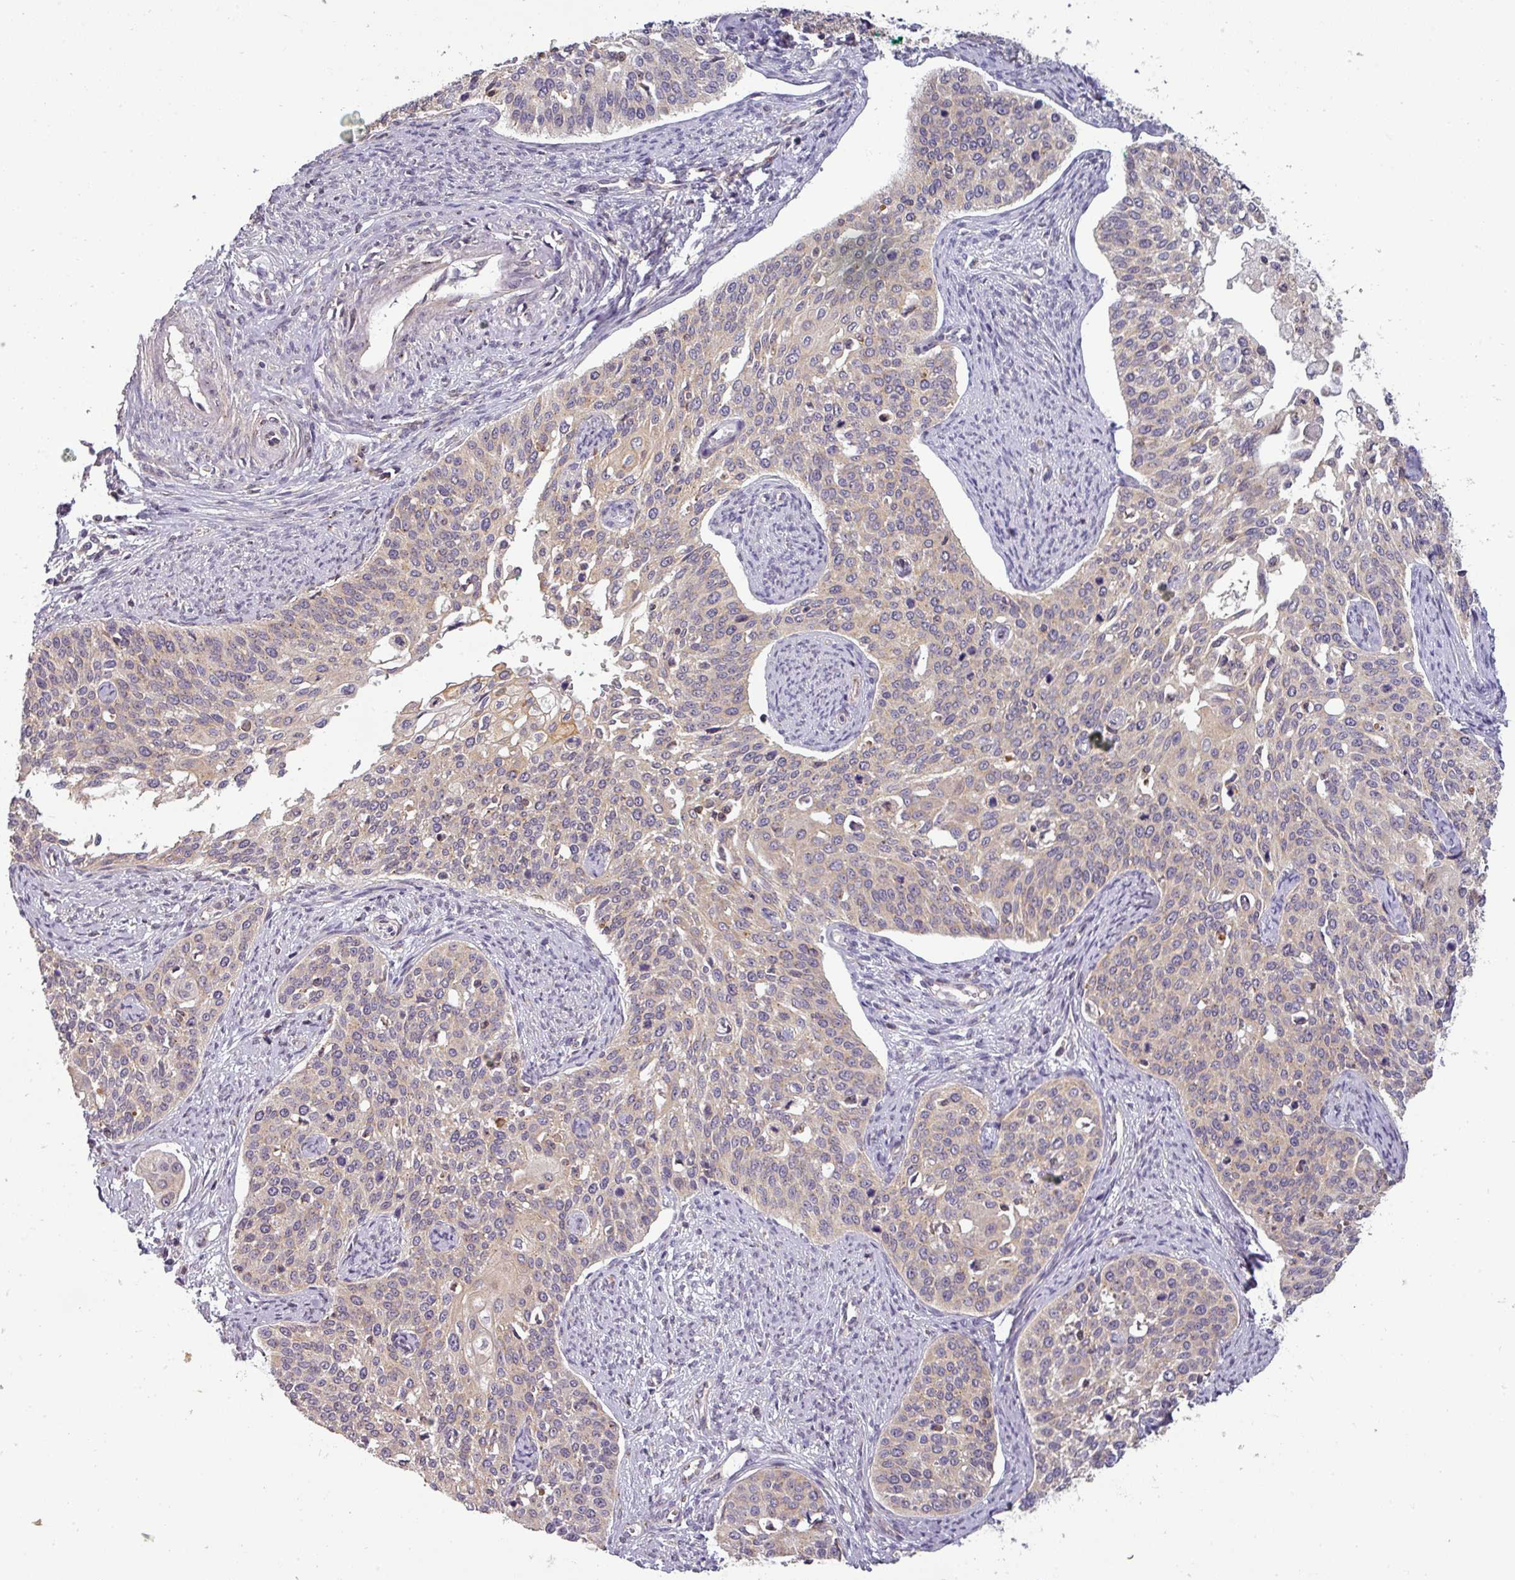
{"staining": {"intensity": "weak", "quantity": "<25%", "location": "cytoplasmic/membranous"}, "tissue": "cervical cancer", "cell_type": "Tumor cells", "image_type": "cancer", "snomed": [{"axis": "morphology", "description": "Squamous cell carcinoma, NOS"}, {"axis": "topography", "description": "Cervix"}], "caption": "Human squamous cell carcinoma (cervical) stained for a protein using immunohistochemistry (IHC) exhibits no positivity in tumor cells.", "gene": "NIN", "patient": {"sex": "female", "age": 44}}